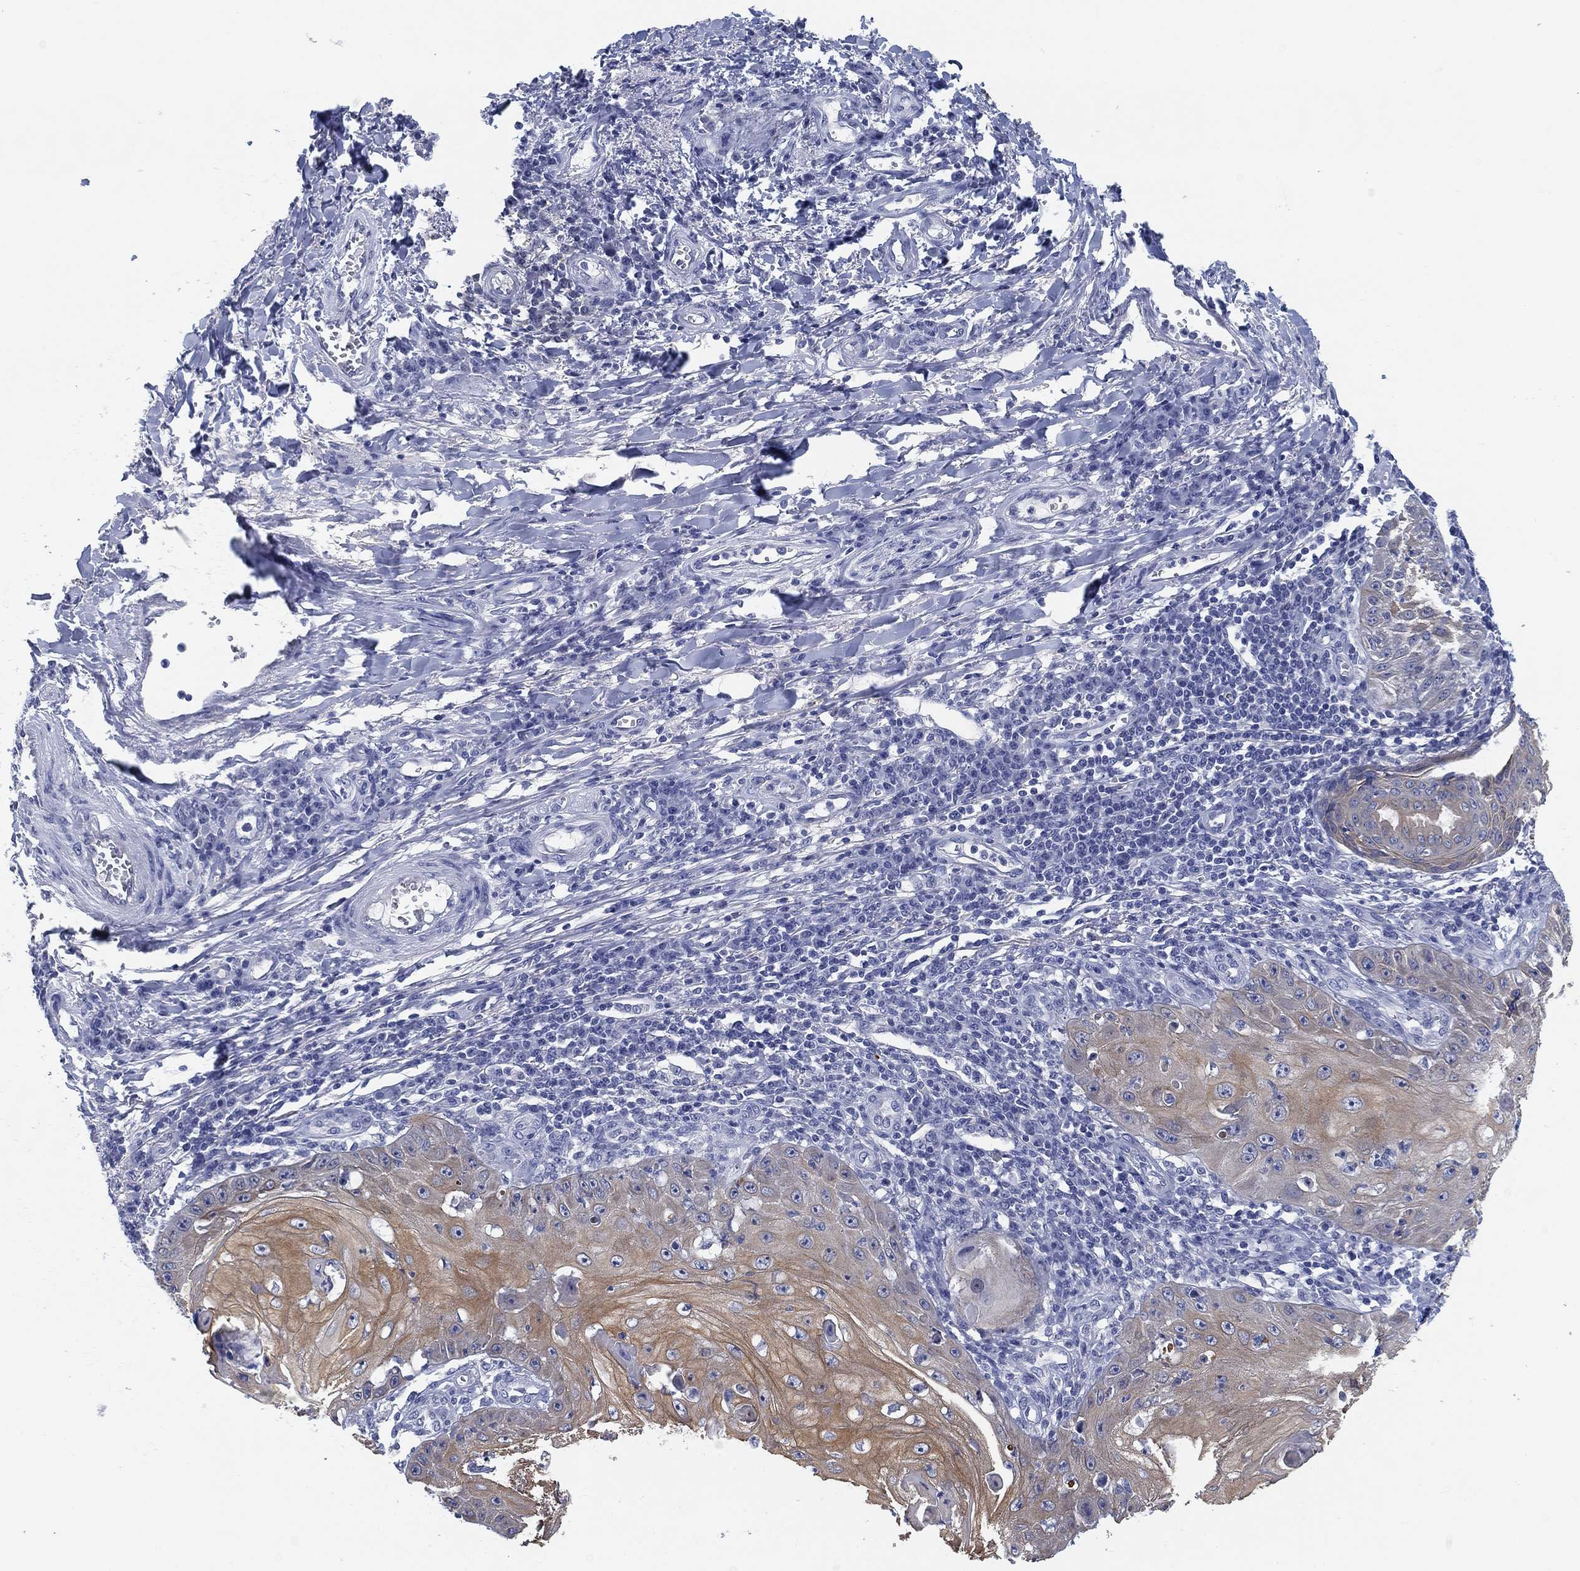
{"staining": {"intensity": "moderate", "quantity": "<25%", "location": "cytoplasmic/membranous"}, "tissue": "skin cancer", "cell_type": "Tumor cells", "image_type": "cancer", "snomed": [{"axis": "morphology", "description": "Squamous cell carcinoma, NOS"}, {"axis": "topography", "description": "Skin"}], "caption": "Protein staining displays moderate cytoplasmic/membranous staining in about <25% of tumor cells in skin cancer (squamous cell carcinoma).", "gene": "CLUL1", "patient": {"sex": "male", "age": 70}}